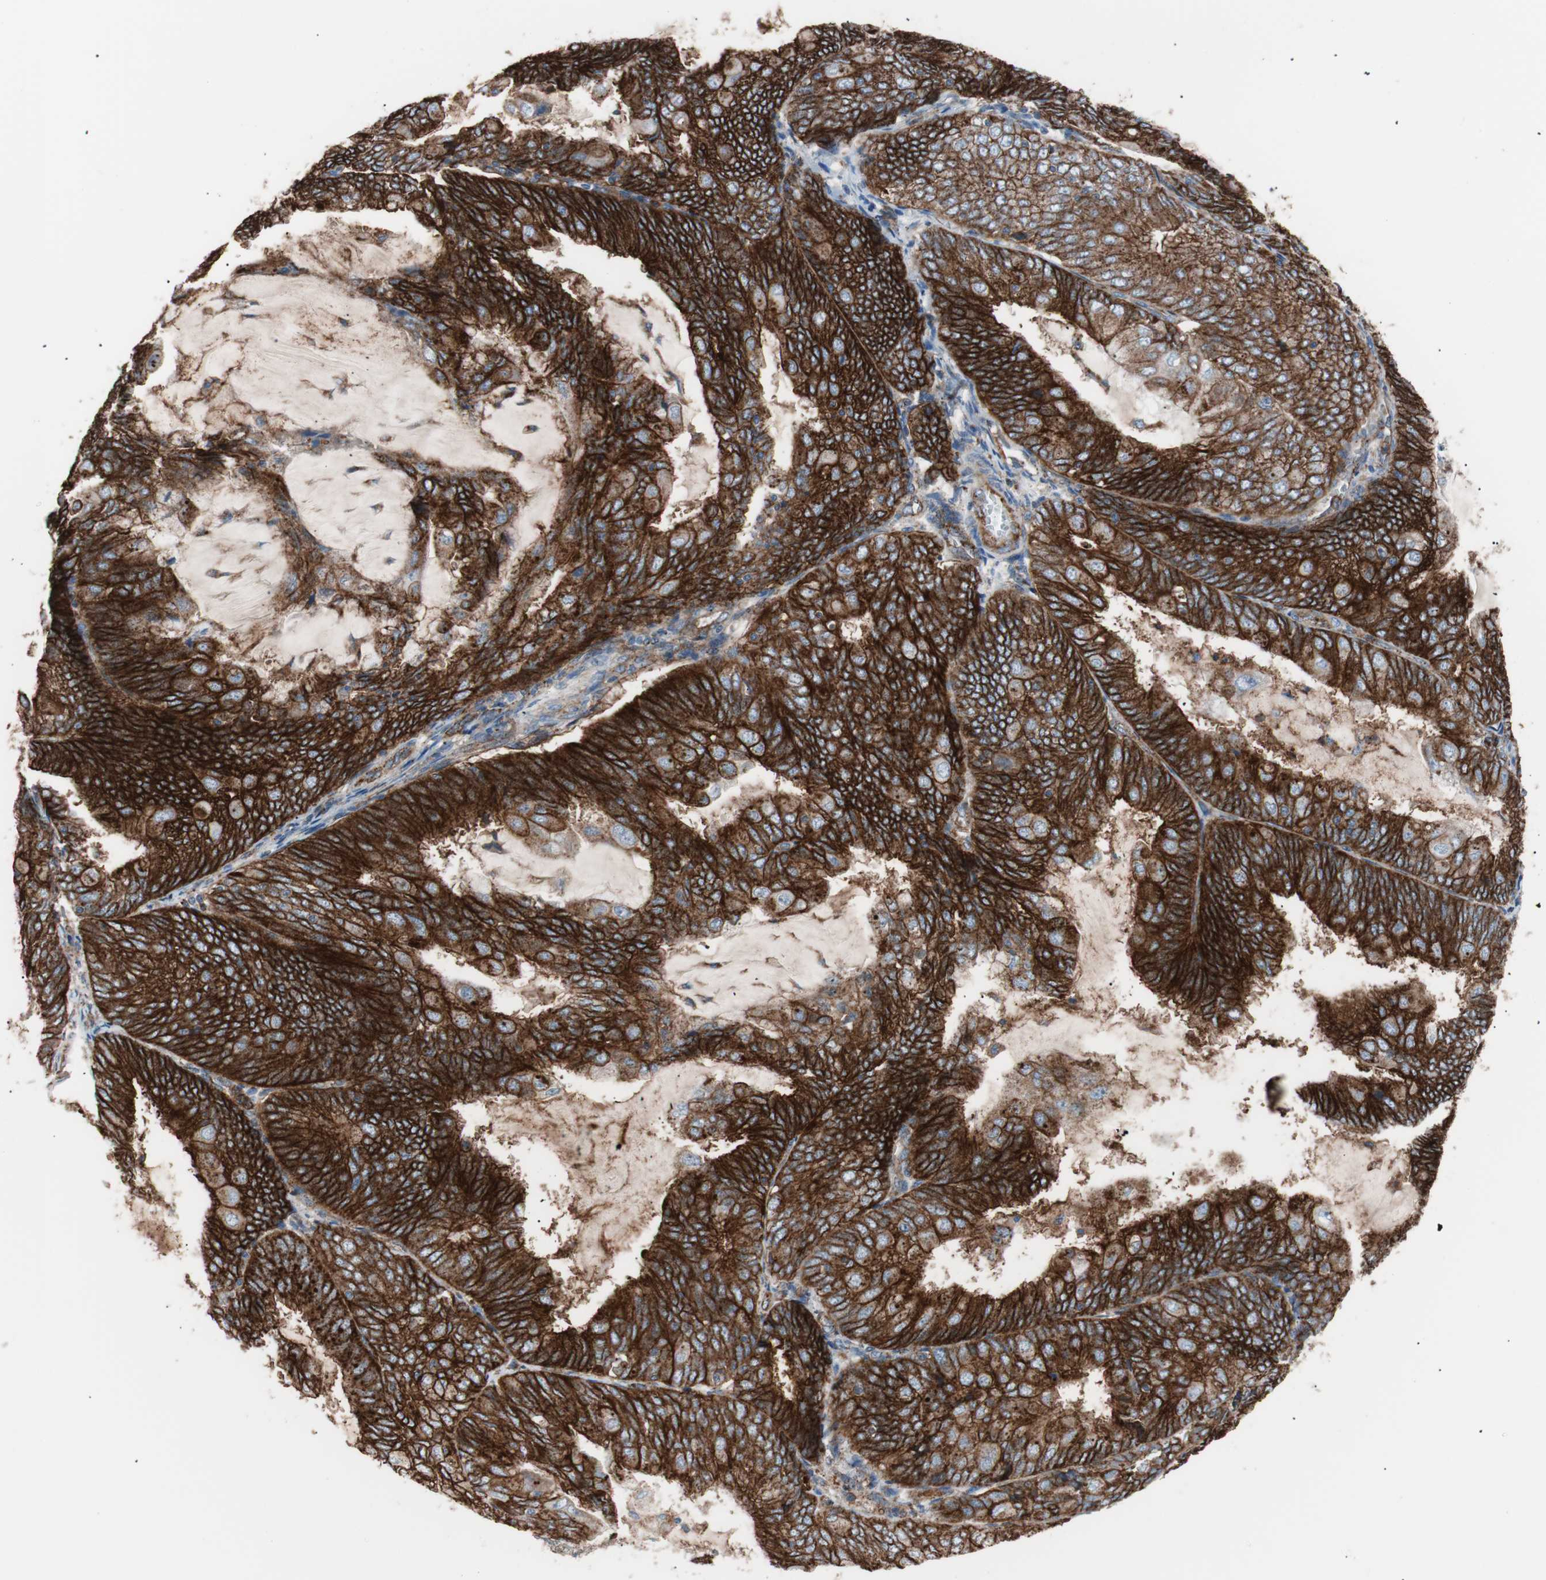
{"staining": {"intensity": "strong", "quantity": ">75%", "location": "cytoplasmic/membranous"}, "tissue": "endometrial cancer", "cell_type": "Tumor cells", "image_type": "cancer", "snomed": [{"axis": "morphology", "description": "Adenocarcinoma, NOS"}, {"axis": "topography", "description": "Endometrium"}], "caption": "Immunohistochemistry (IHC) micrograph of human endometrial cancer stained for a protein (brown), which displays high levels of strong cytoplasmic/membranous staining in about >75% of tumor cells.", "gene": "FLOT2", "patient": {"sex": "female", "age": 81}}